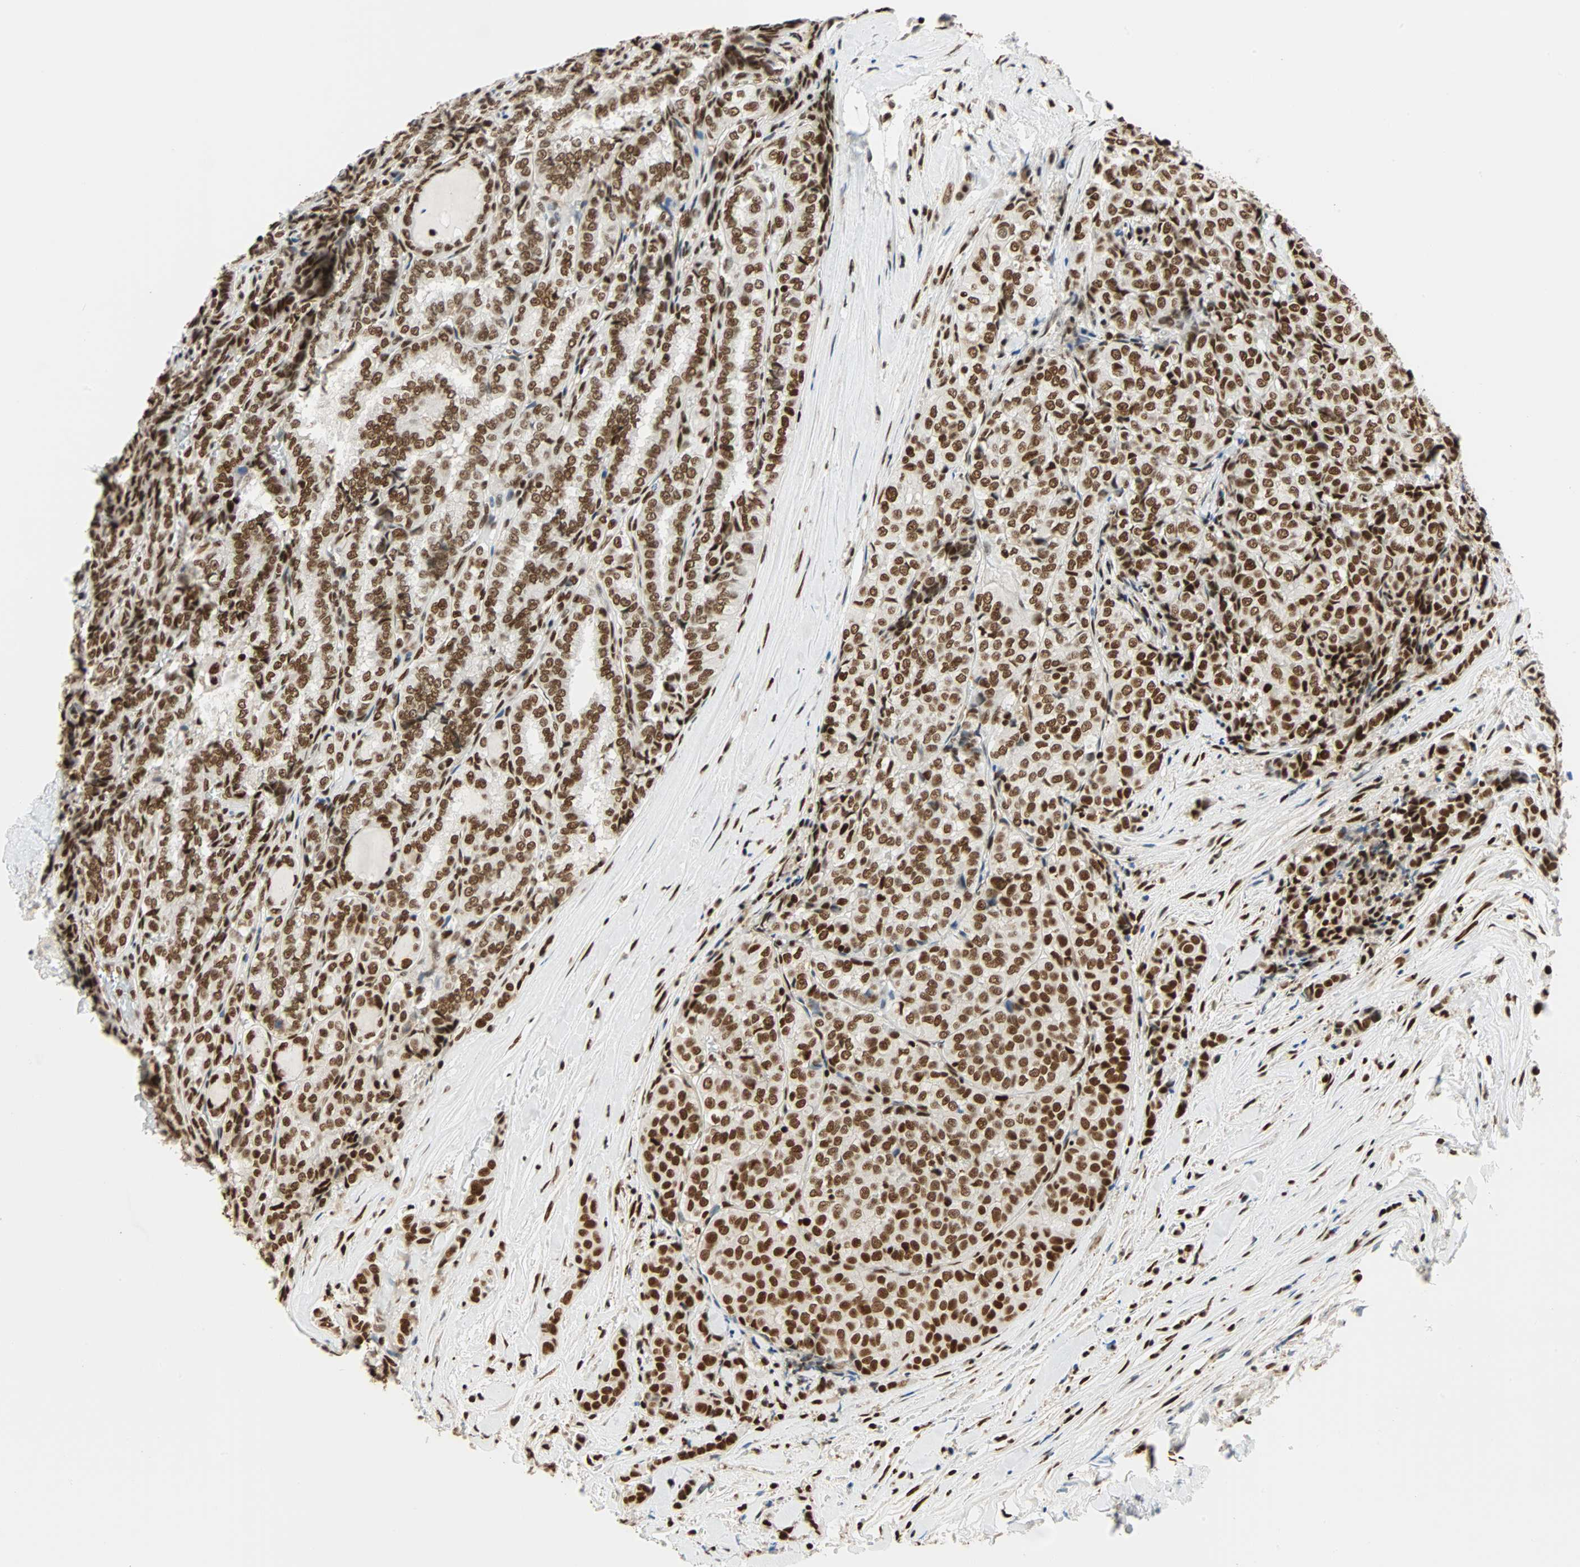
{"staining": {"intensity": "strong", "quantity": ">75%", "location": "nuclear"}, "tissue": "thyroid cancer", "cell_type": "Tumor cells", "image_type": "cancer", "snomed": [{"axis": "morphology", "description": "Normal tissue, NOS"}, {"axis": "morphology", "description": "Papillary adenocarcinoma, NOS"}, {"axis": "topography", "description": "Thyroid gland"}], "caption": "Thyroid cancer stained for a protein displays strong nuclear positivity in tumor cells. (DAB (3,3'-diaminobenzidine) = brown stain, brightfield microscopy at high magnification).", "gene": "CDK12", "patient": {"sex": "female", "age": 30}}